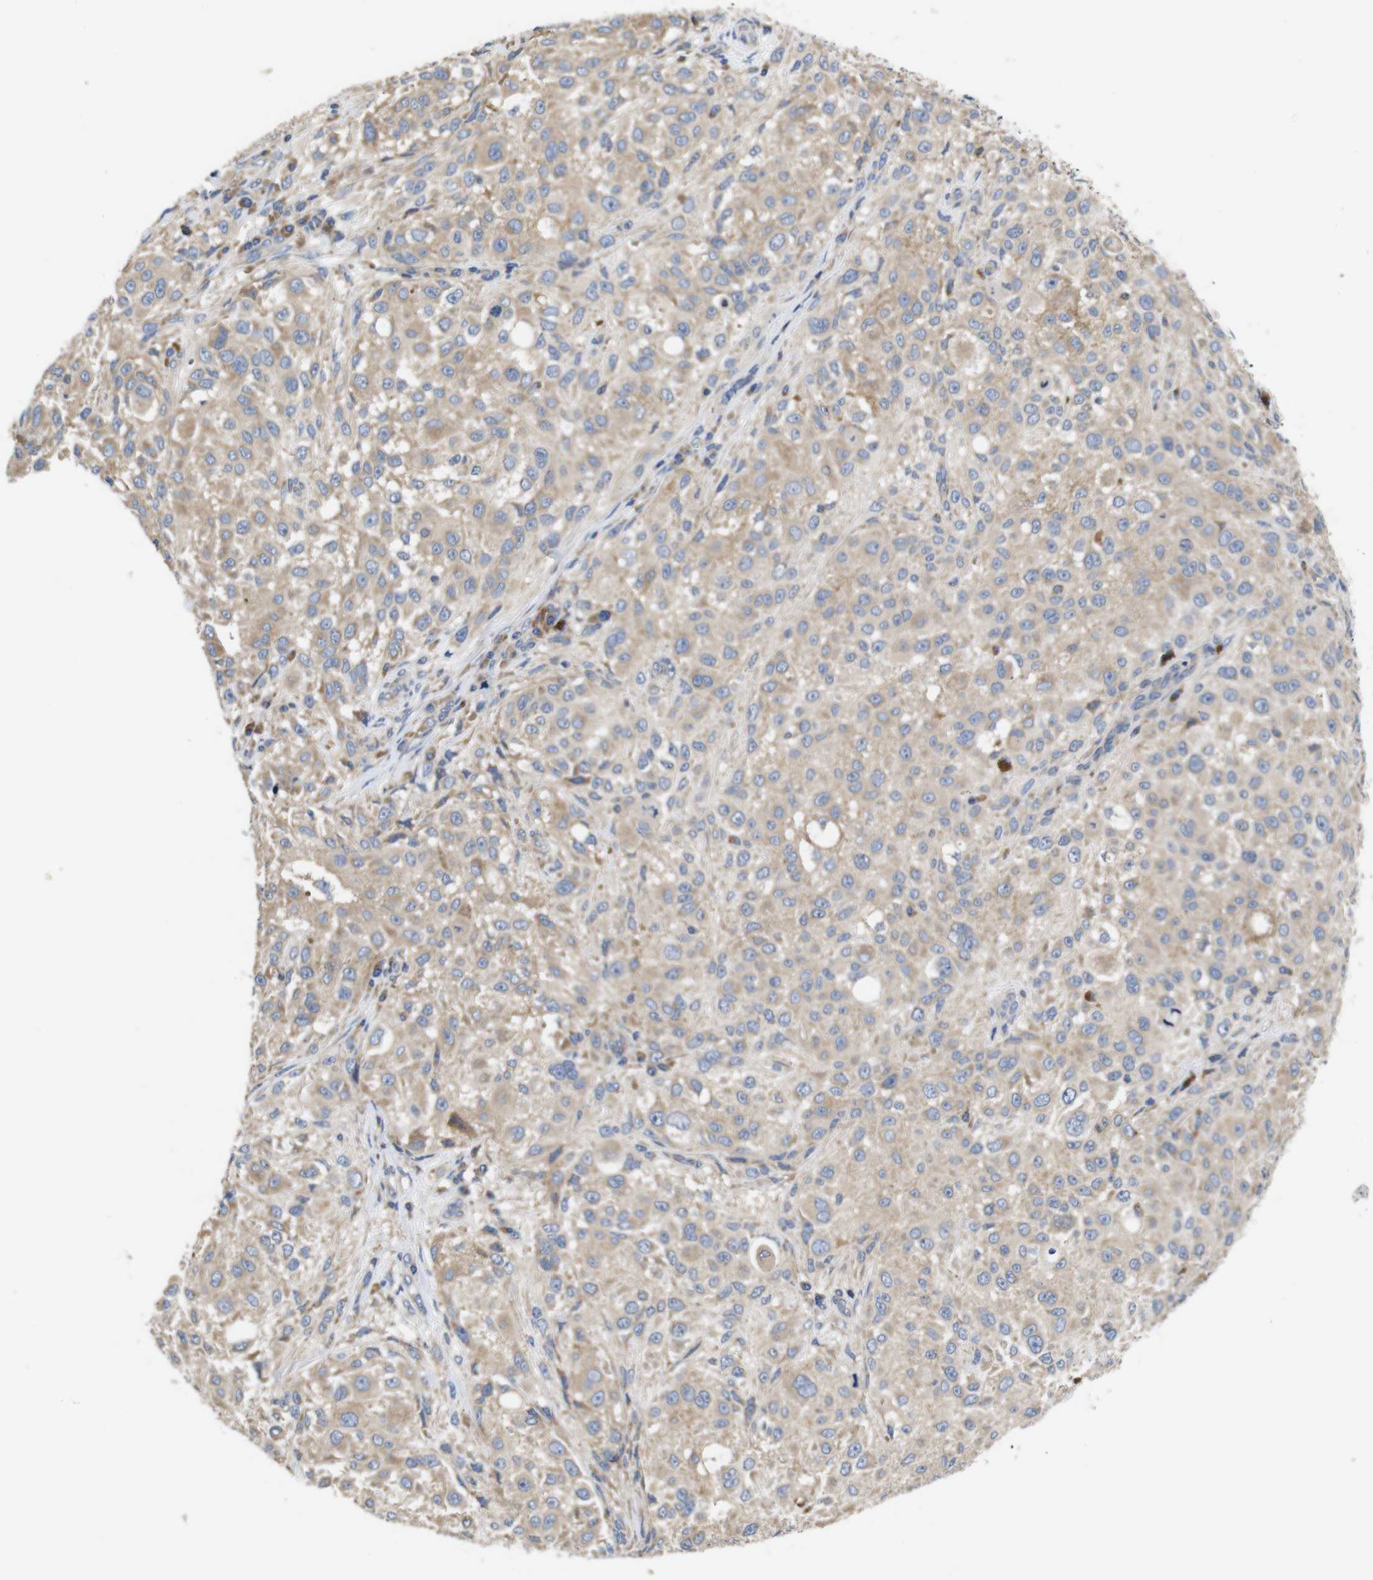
{"staining": {"intensity": "weak", "quantity": ">75%", "location": "cytoplasmic/membranous"}, "tissue": "melanoma", "cell_type": "Tumor cells", "image_type": "cancer", "snomed": [{"axis": "morphology", "description": "Necrosis, NOS"}, {"axis": "morphology", "description": "Malignant melanoma, NOS"}, {"axis": "topography", "description": "Skin"}], "caption": "Weak cytoplasmic/membranous protein positivity is appreciated in approximately >75% of tumor cells in malignant melanoma. (brown staining indicates protein expression, while blue staining denotes nuclei).", "gene": "MARCHF7", "patient": {"sex": "female", "age": 87}}